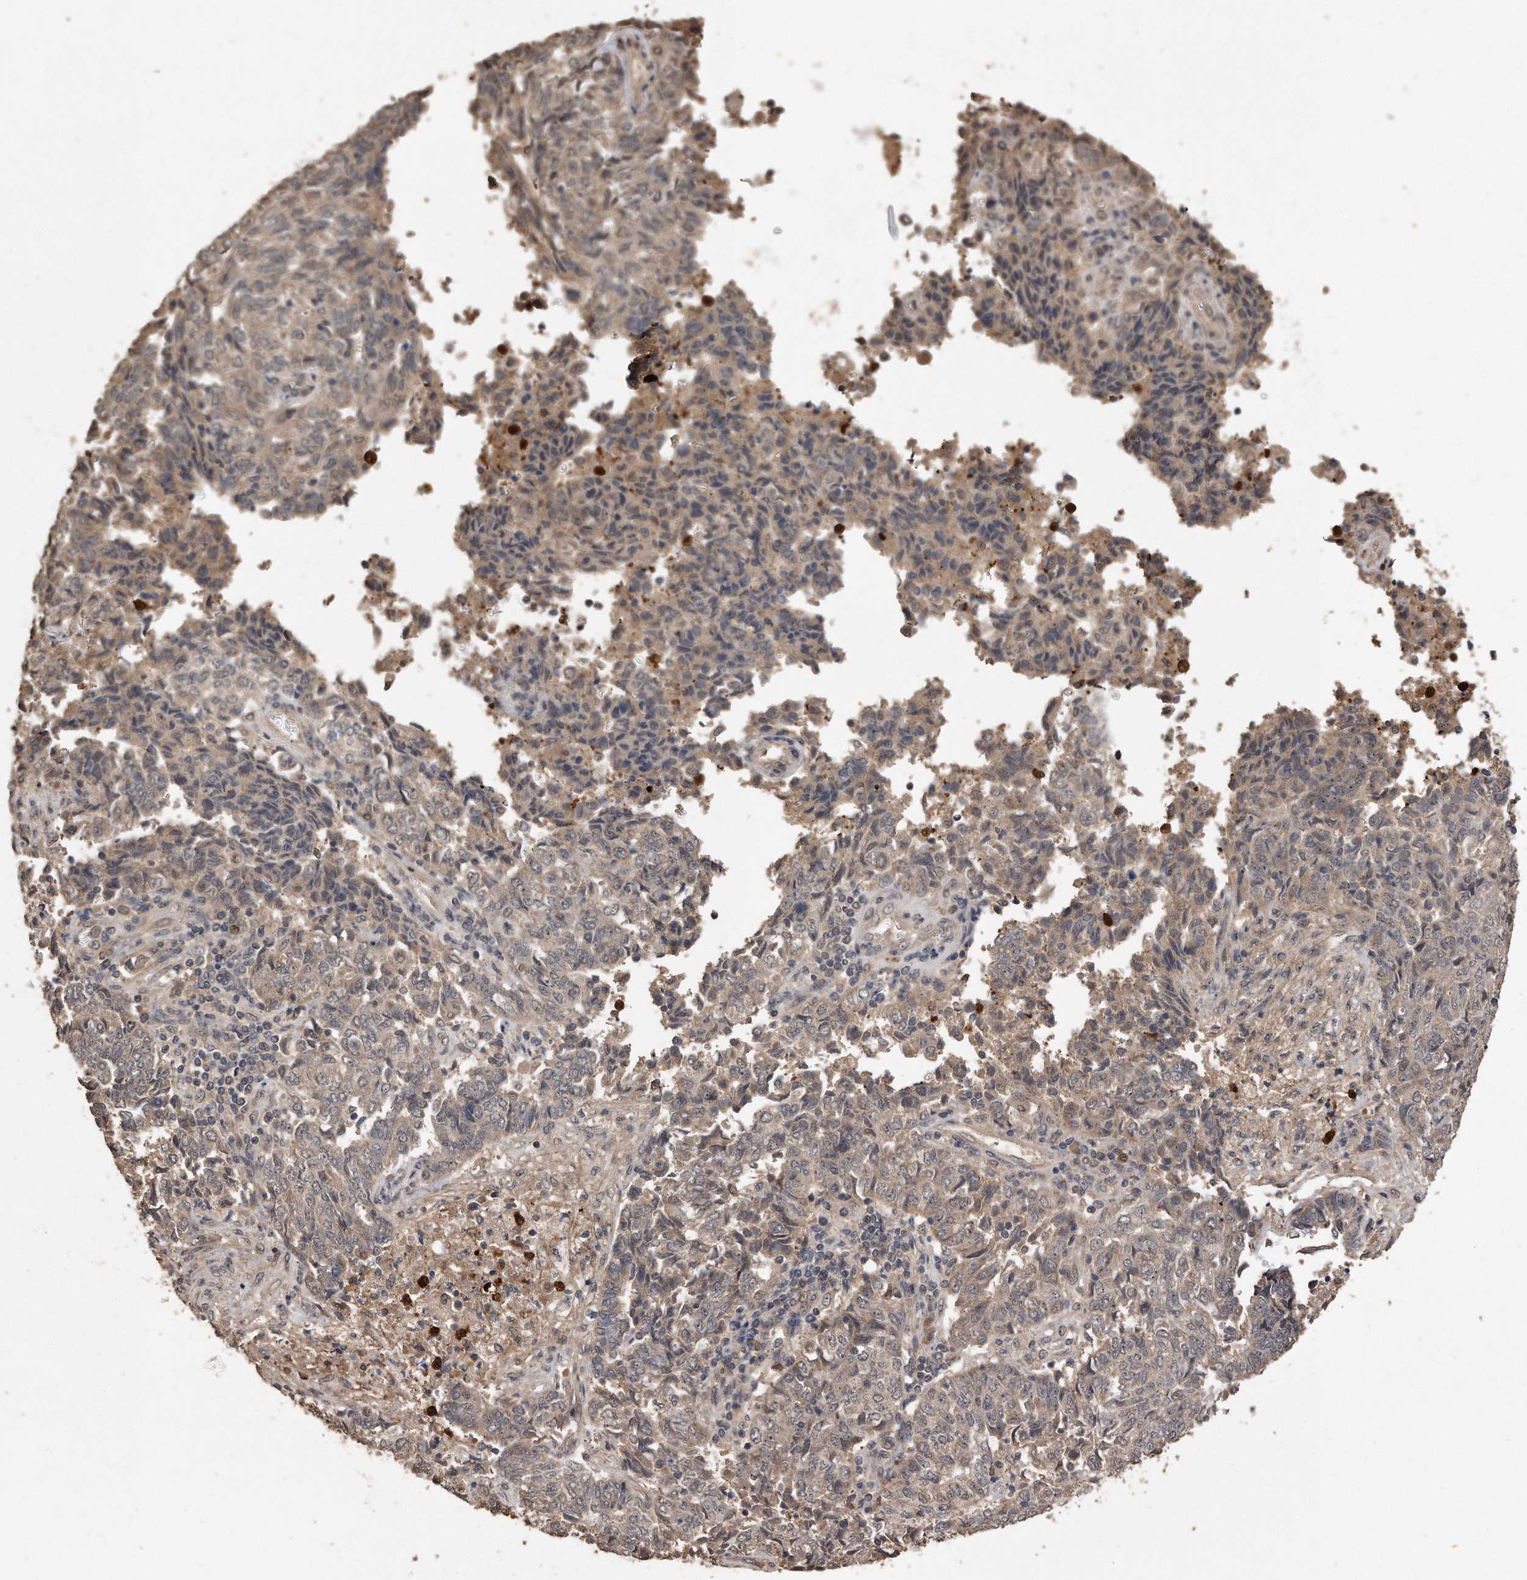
{"staining": {"intensity": "weak", "quantity": "25%-75%", "location": "cytoplasmic/membranous,nuclear"}, "tissue": "endometrial cancer", "cell_type": "Tumor cells", "image_type": "cancer", "snomed": [{"axis": "morphology", "description": "Adenocarcinoma, NOS"}, {"axis": "topography", "description": "Endometrium"}], "caption": "Immunohistochemical staining of human endometrial adenocarcinoma displays weak cytoplasmic/membranous and nuclear protein positivity in about 25%-75% of tumor cells.", "gene": "PELO", "patient": {"sex": "female", "age": 80}}